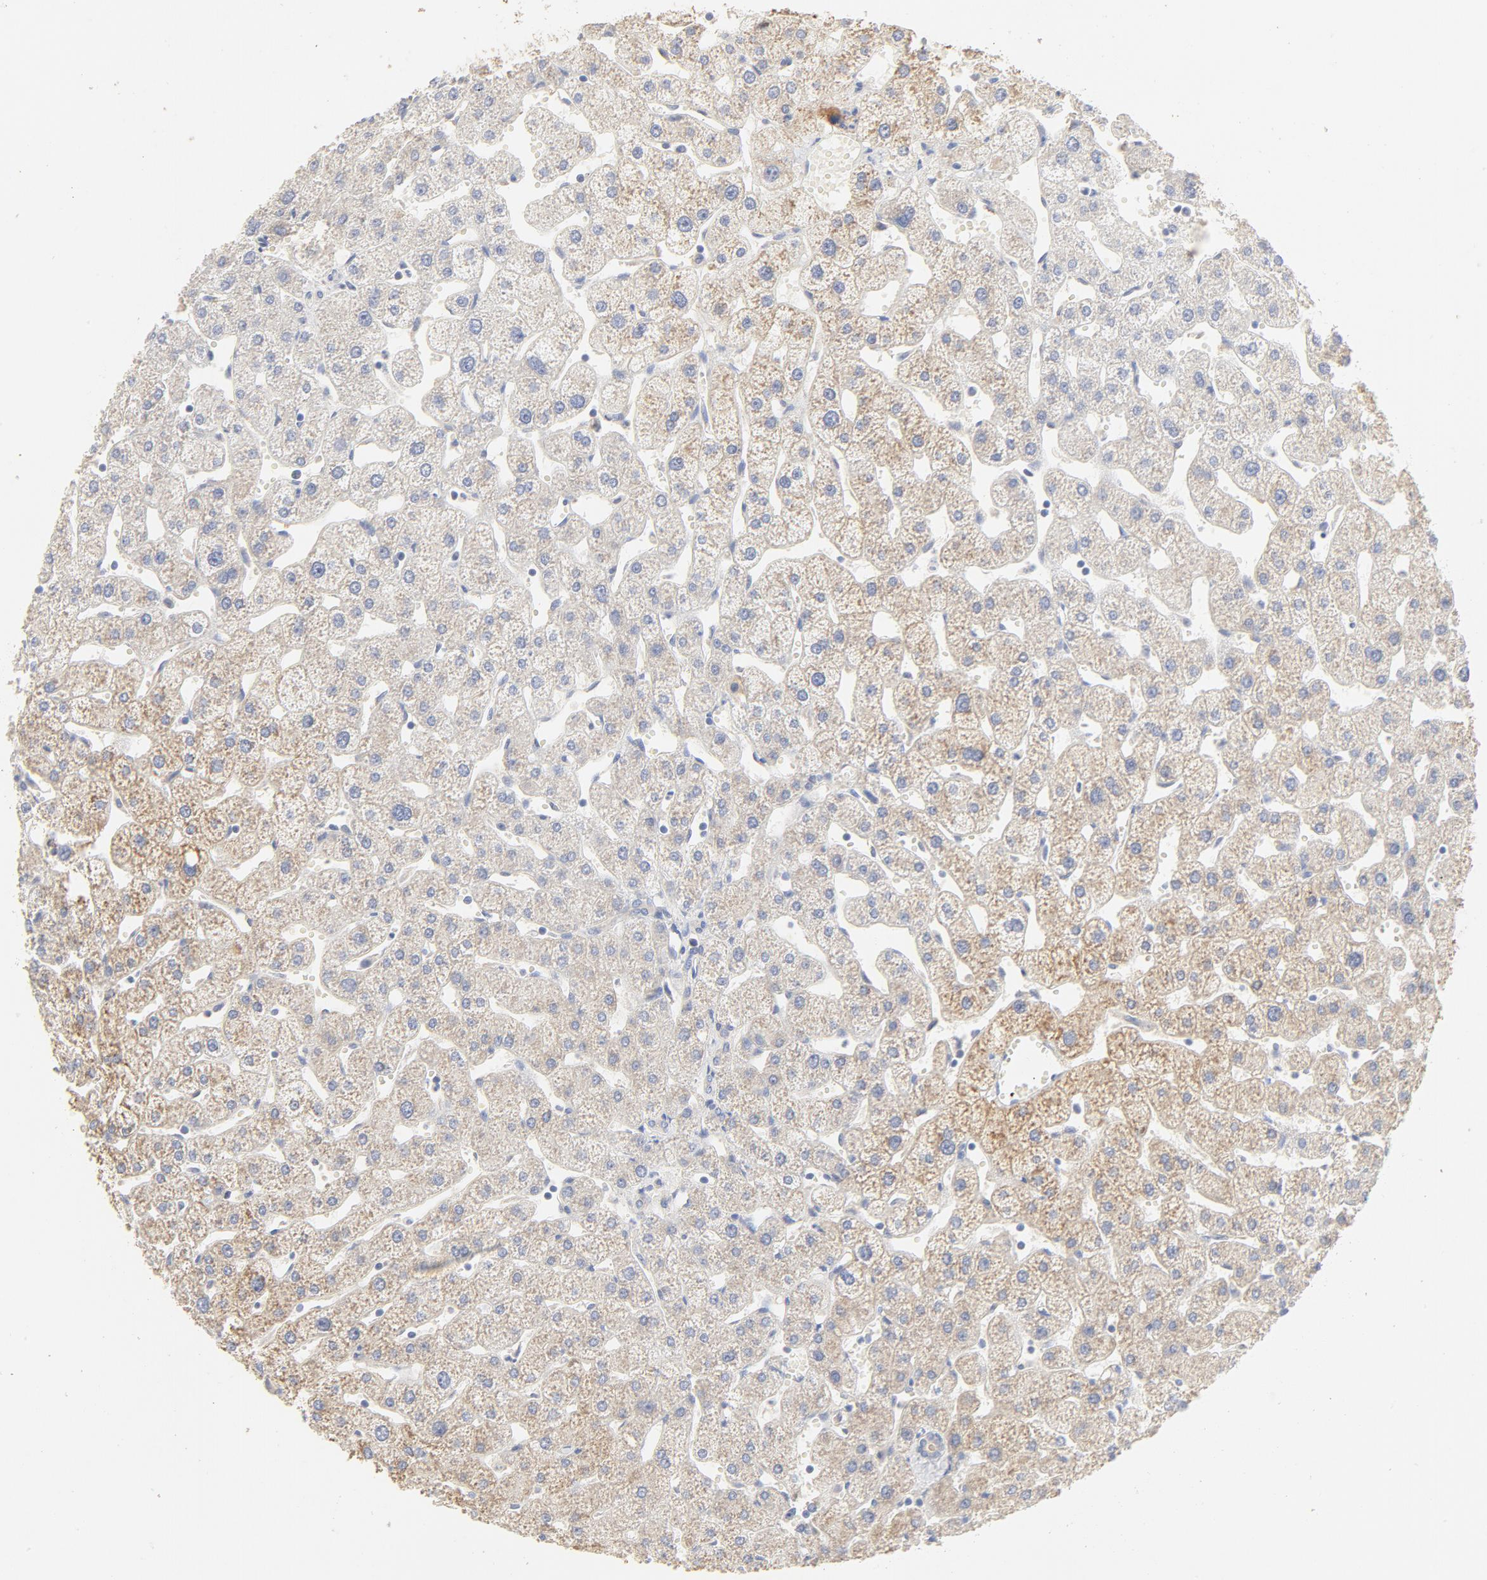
{"staining": {"intensity": "negative", "quantity": "none", "location": "none"}, "tissue": "liver", "cell_type": "Cholangiocytes", "image_type": "normal", "snomed": [{"axis": "morphology", "description": "Normal tissue, NOS"}, {"axis": "topography", "description": "Liver"}], "caption": "A high-resolution micrograph shows IHC staining of normal liver, which displays no significant positivity in cholangiocytes.", "gene": "FCGBP", "patient": {"sex": "male", "age": 67}}